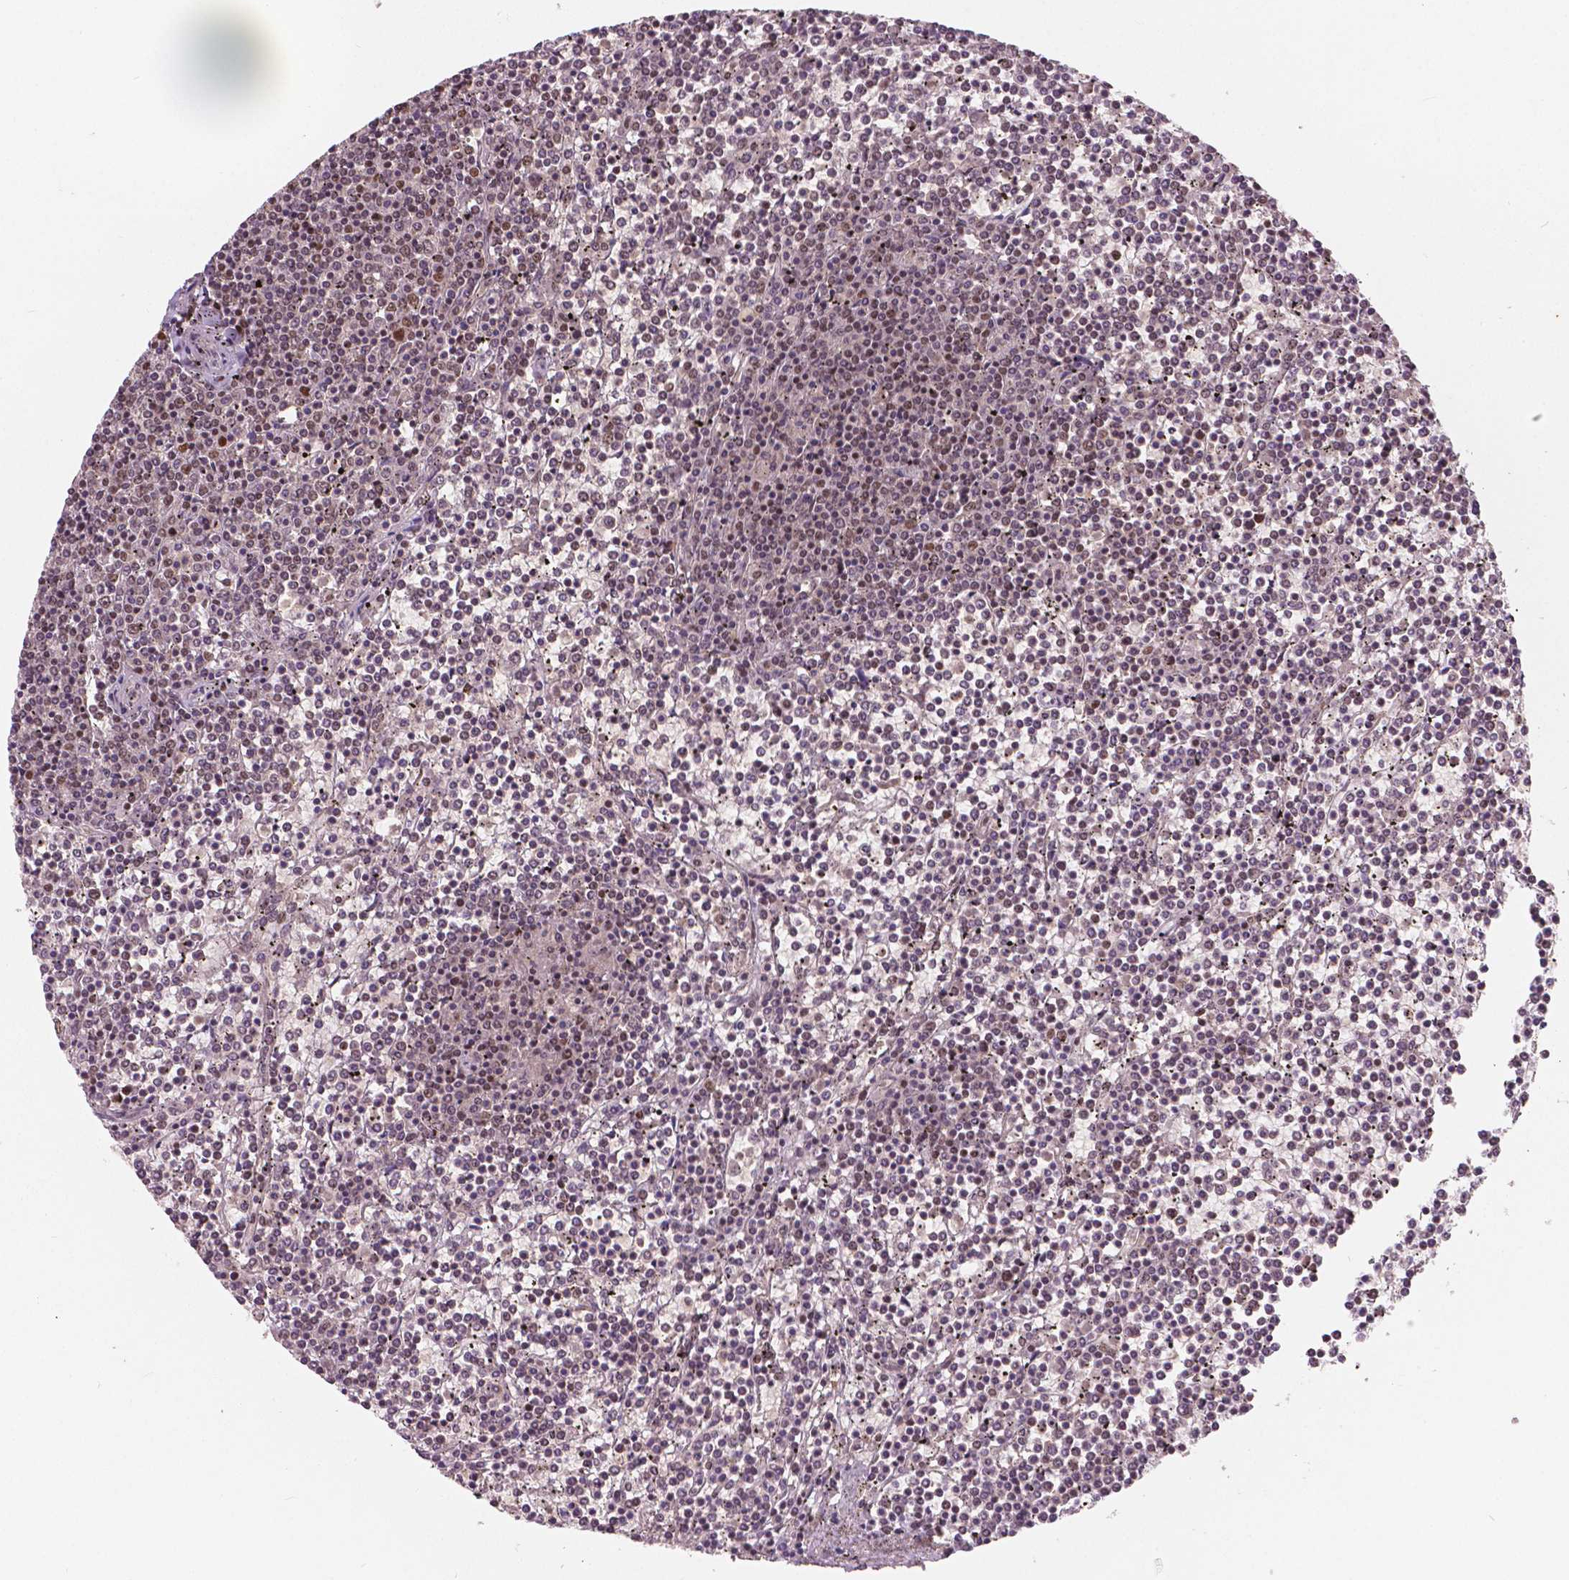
{"staining": {"intensity": "weak", "quantity": "25%-75%", "location": "nuclear"}, "tissue": "lymphoma", "cell_type": "Tumor cells", "image_type": "cancer", "snomed": [{"axis": "morphology", "description": "Malignant lymphoma, non-Hodgkin's type, Low grade"}, {"axis": "topography", "description": "Spleen"}], "caption": "Immunohistochemistry (IHC) image of low-grade malignant lymphoma, non-Hodgkin's type stained for a protein (brown), which shows low levels of weak nuclear expression in approximately 25%-75% of tumor cells.", "gene": "NSD2", "patient": {"sex": "female", "age": 19}}